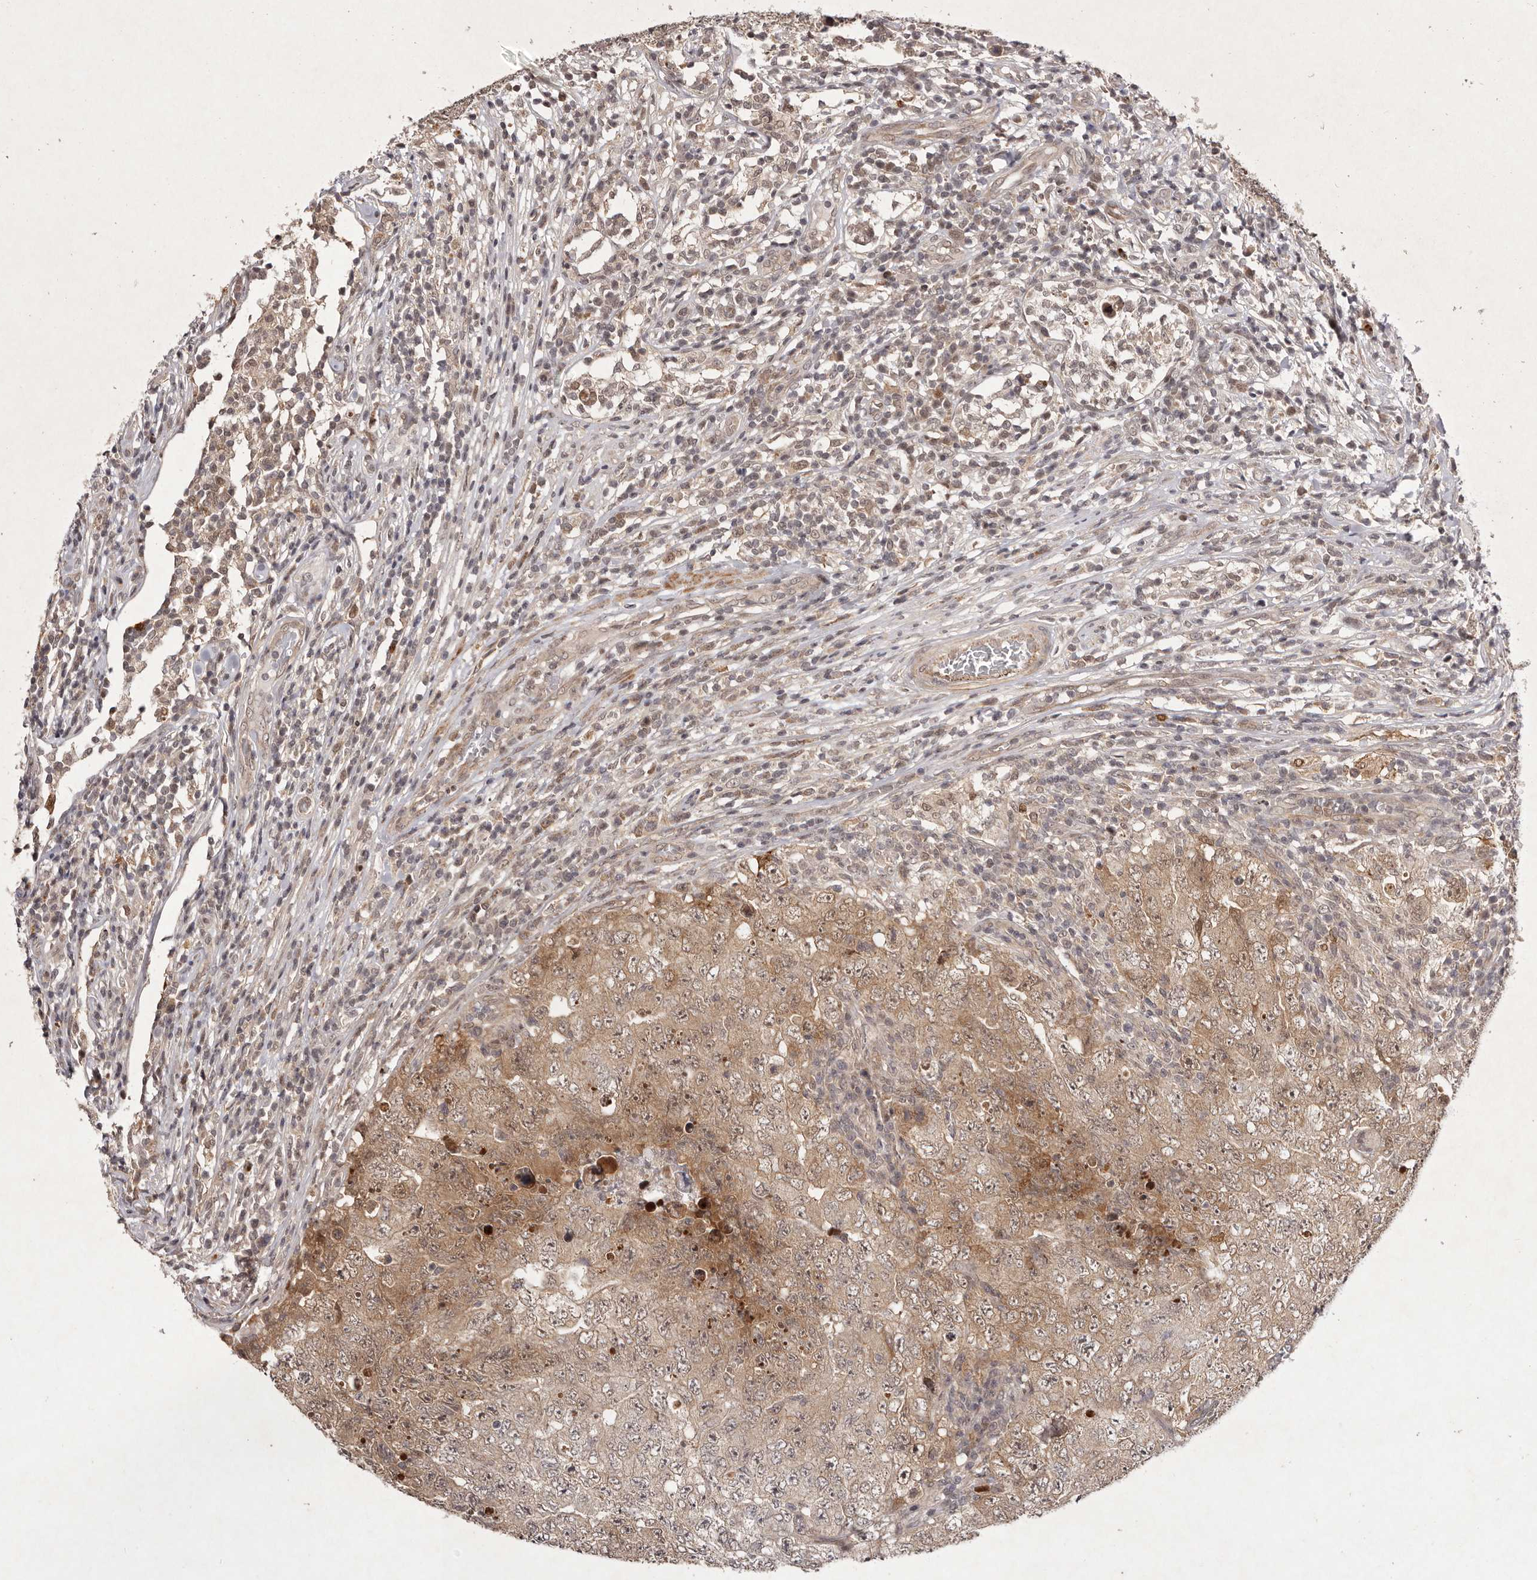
{"staining": {"intensity": "moderate", "quantity": ">75%", "location": "cytoplasmic/membranous,nuclear"}, "tissue": "testis cancer", "cell_type": "Tumor cells", "image_type": "cancer", "snomed": [{"axis": "morphology", "description": "Carcinoma, Embryonal, NOS"}, {"axis": "topography", "description": "Testis"}], "caption": "Protein expression analysis of human testis embryonal carcinoma reveals moderate cytoplasmic/membranous and nuclear expression in approximately >75% of tumor cells.", "gene": "BUD31", "patient": {"sex": "male", "age": 26}}